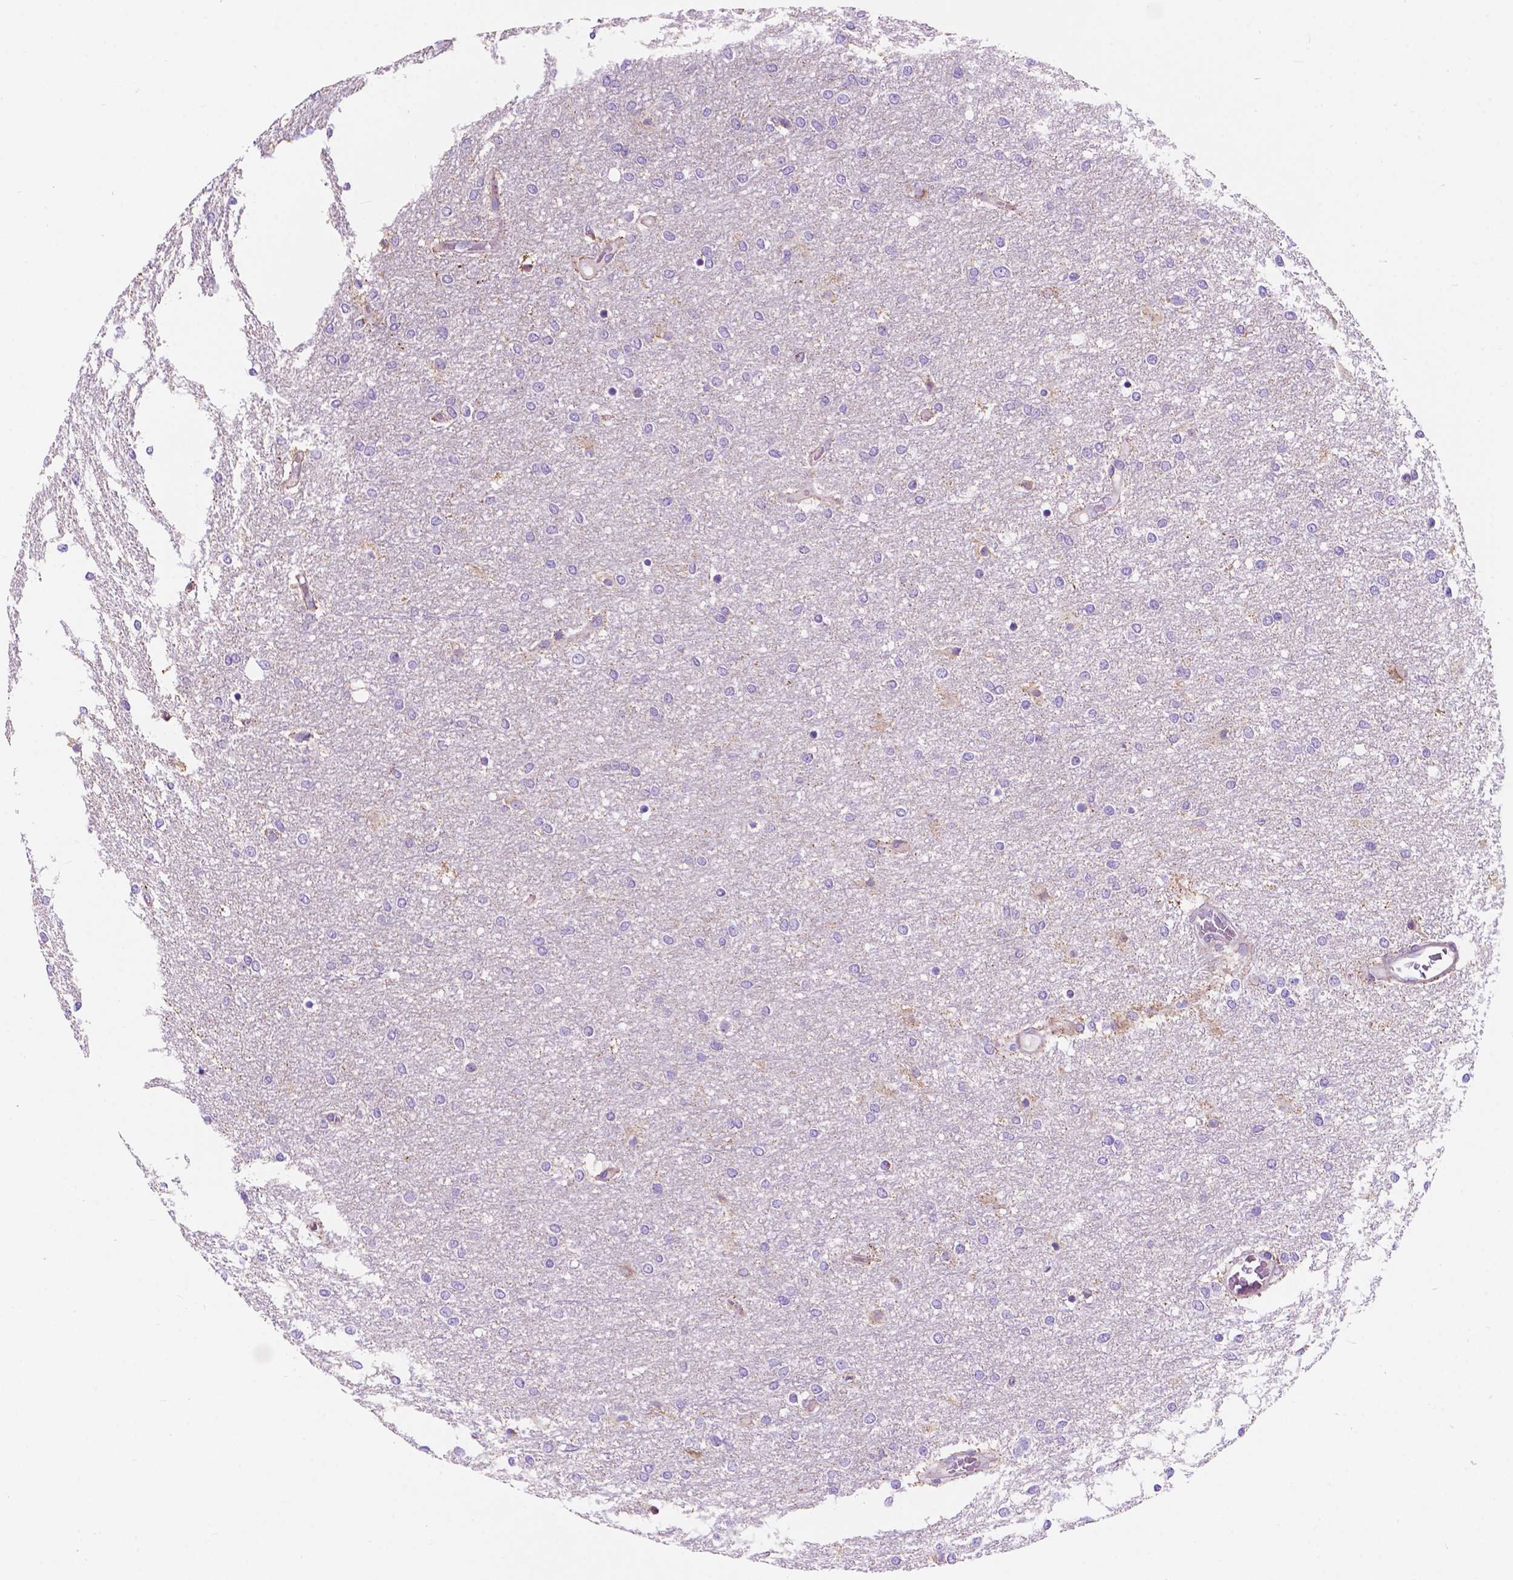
{"staining": {"intensity": "negative", "quantity": "none", "location": "none"}, "tissue": "glioma", "cell_type": "Tumor cells", "image_type": "cancer", "snomed": [{"axis": "morphology", "description": "Glioma, malignant, High grade"}, {"axis": "topography", "description": "Brain"}], "caption": "Tumor cells show no significant protein staining in glioma.", "gene": "TRPV5", "patient": {"sex": "female", "age": 61}}